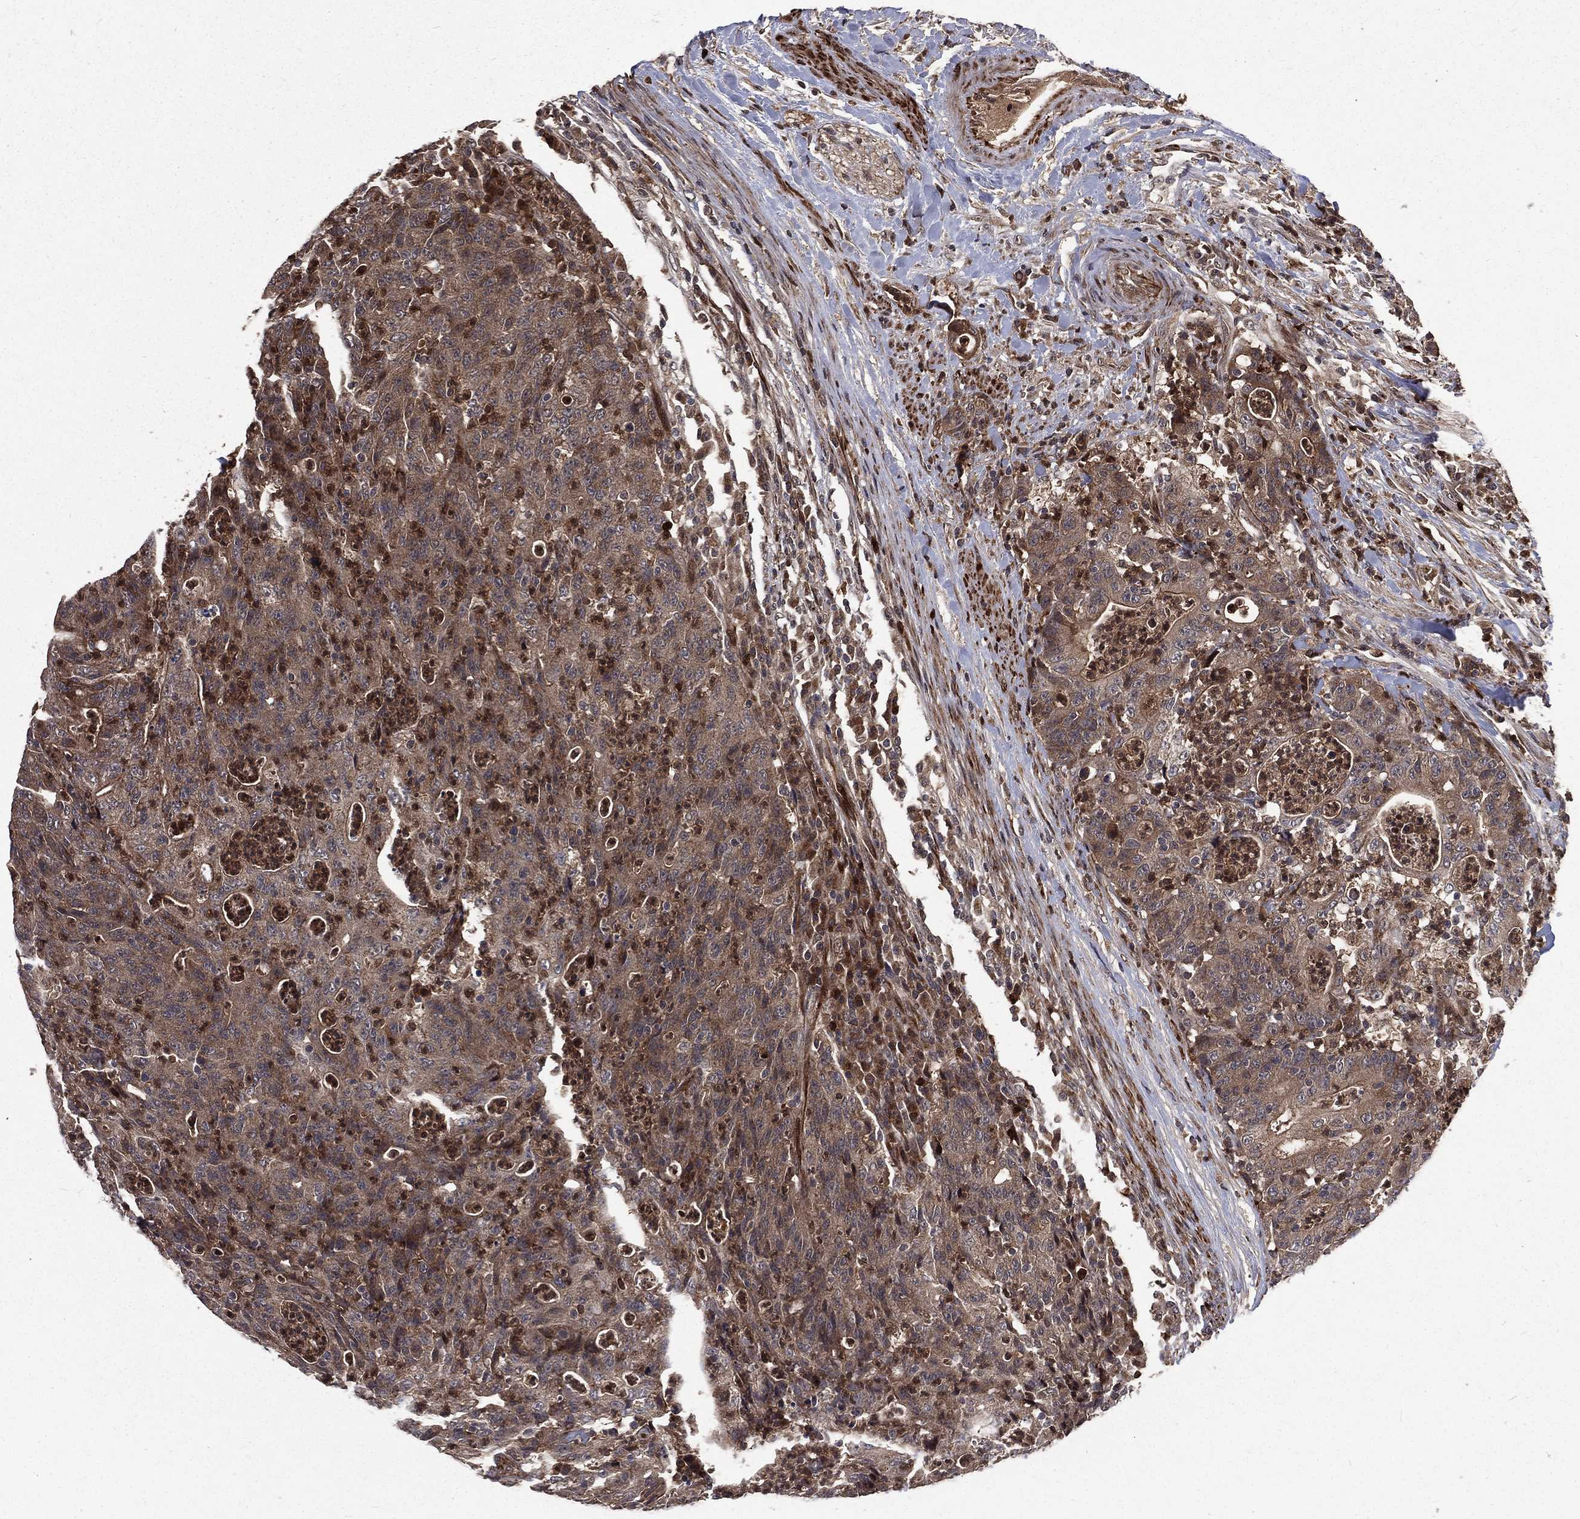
{"staining": {"intensity": "moderate", "quantity": ">75%", "location": "cytoplasmic/membranous"}, "tissue": "colorectal cancer", "cell_type": "Tumor cells", "image_type": "cancer", "snomed": [{"axis": "morphology", "description": "Adenocarcinoma, NOS"}, {"axis": "topography", "description": "Colon"}], "caption": "The histopathology image demonstrates staining of colorectal cancer (adenocarcinoma), revealing moderate cytoplasmic/membranous protein staining (brown color) within tumor cells.", "gene": "LENG8", "patient": {"sex": "male", "age": 70}}